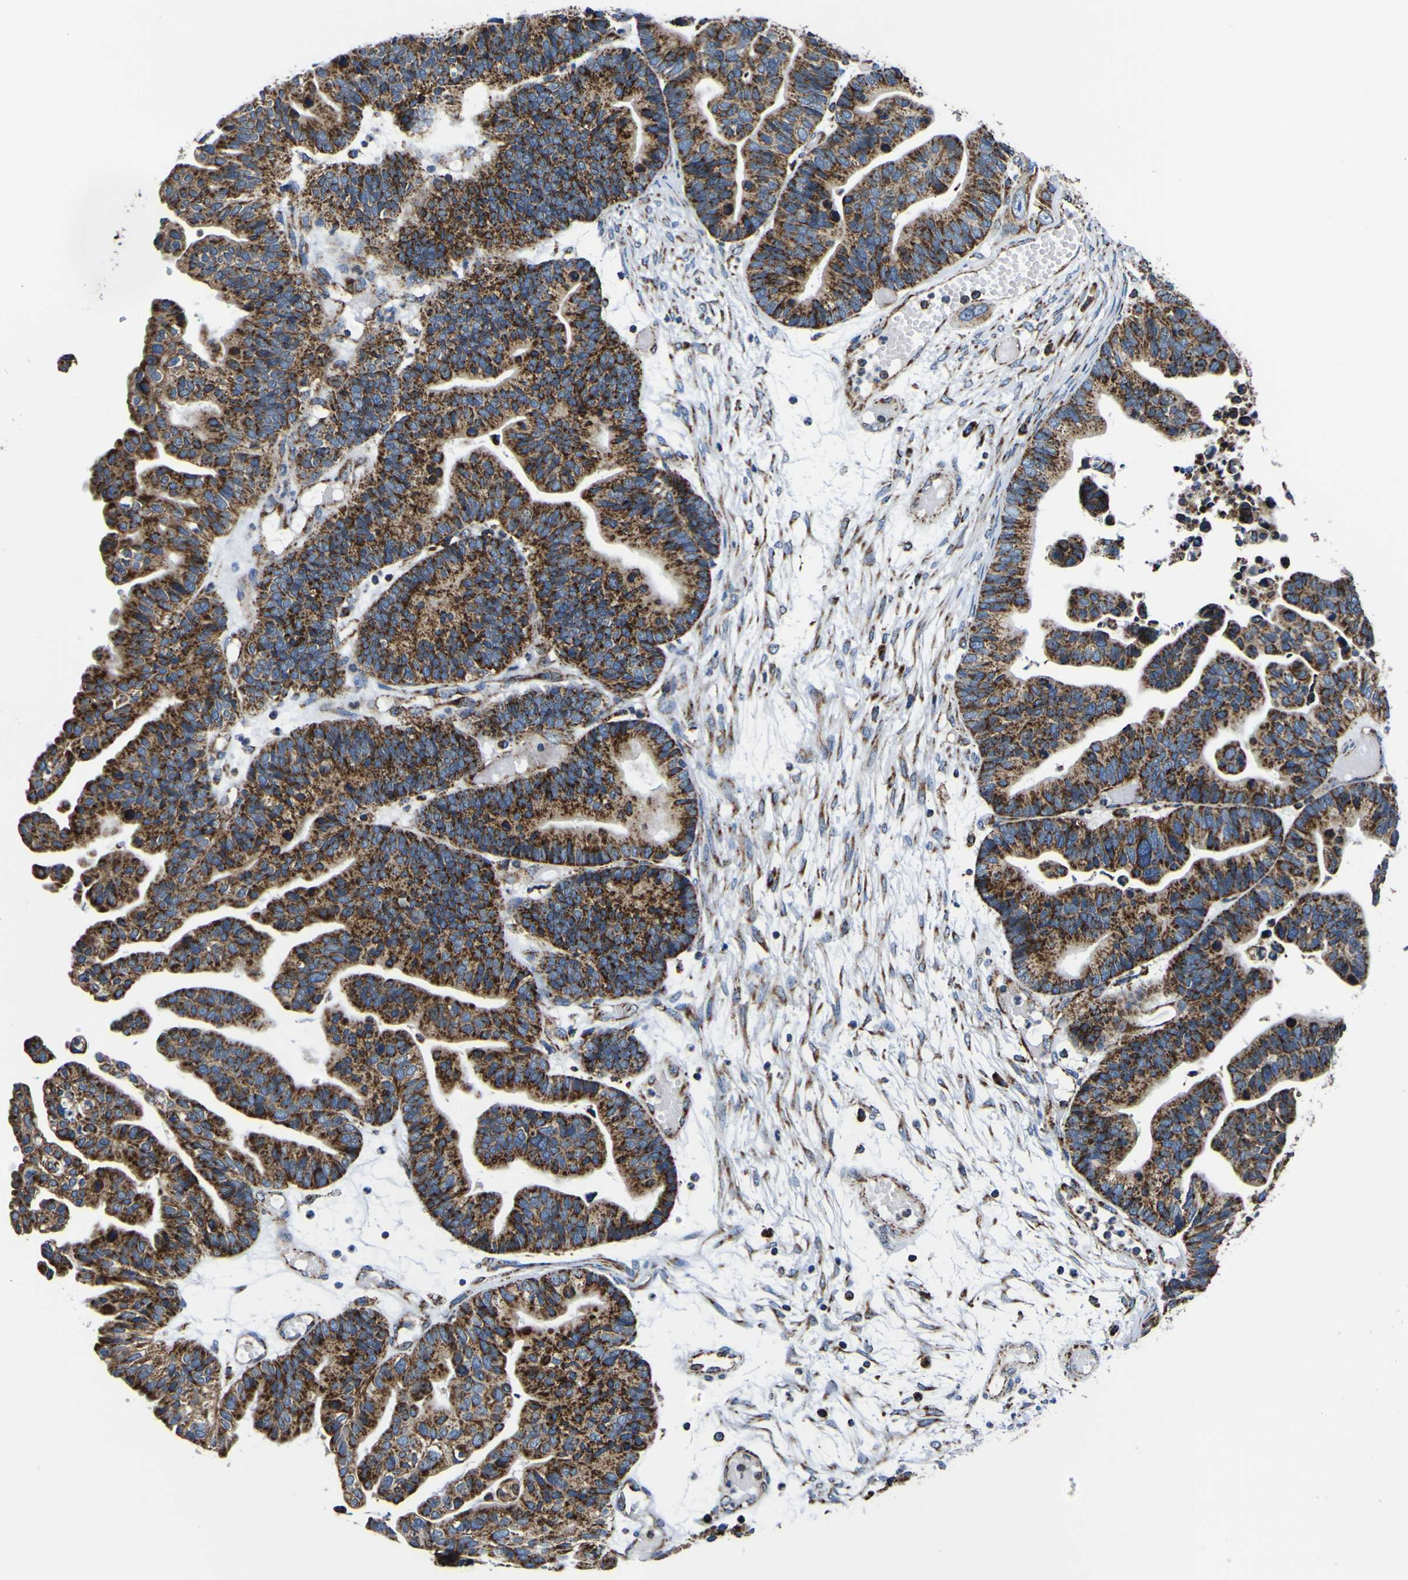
{"staining": {"intensity": "strong", "quantity": ">75%", "location": "cytoplasmic/membranous"}, "tissue": "ovarian cancer", "cell_type": "Tumor cells", "image_type": "cancer", "snomed": [{"axis": "morphology", "description": "Cystadenocarcinoma, serous, NOS"}, {"axis": "topography", "description": "Ovary"}], "caption": "Strong cytoplasmic/membranous expression for a protein is present in about >75% of tumor cells of serous cystadenocarcinoma (ovarian) using IHC.", "gene": "PTRH2", "patient": {"sex": "female", "age": 56}}